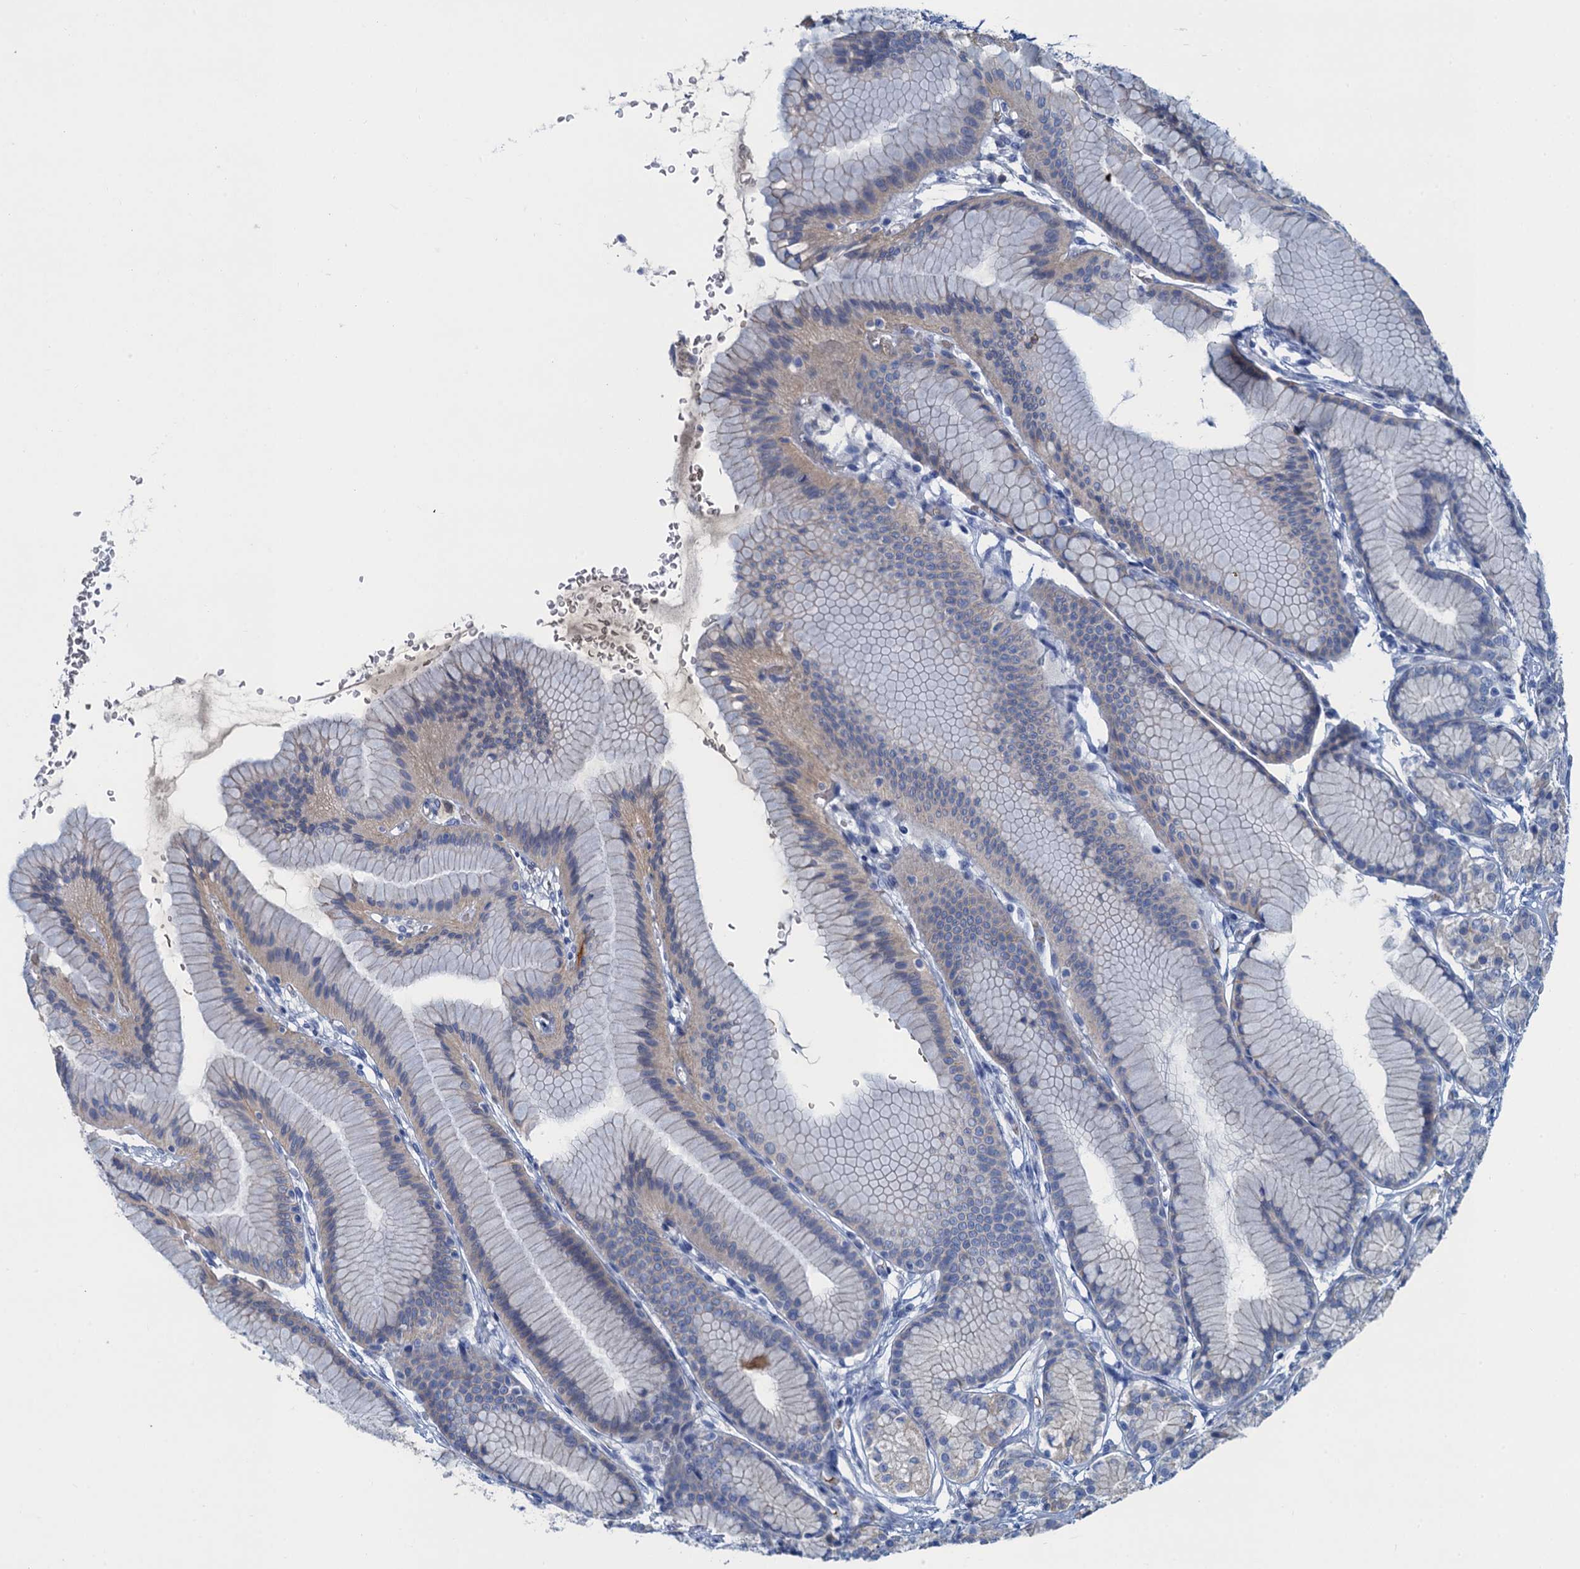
{"staining": {"intensity": "weak", "quantity": "<25%", "location": "cytoplasmic/membranous"}, "tissue": "stomach", "cell_type": "Glandular cells", "image_type": "normal", "snomed": [{"axis": "morphology", "description": "Normal tissue, NOS"}, {"axis": "morphology", "description": "Adenocarcinoma, NOS"}, {"axis": "morphology", "description": "Adenocarcinoma, High grade"}, {"axis": "topography", "description": "Stomach, upper"}, {"axis": "topography", "description": "Stomach"}], "caption": "Immunohistochemical staining of normal human stomach displays no significant staining in glandular cells. The staining was performed using DAB (3,3'-diaminobenzidine) to visualize the protein expression in brown, while the nuclei were stained in blue with hematoxylin (Magnification: 20x).", "gene": "MYADML2", "patient": {"sex": "female", "age": 65}}